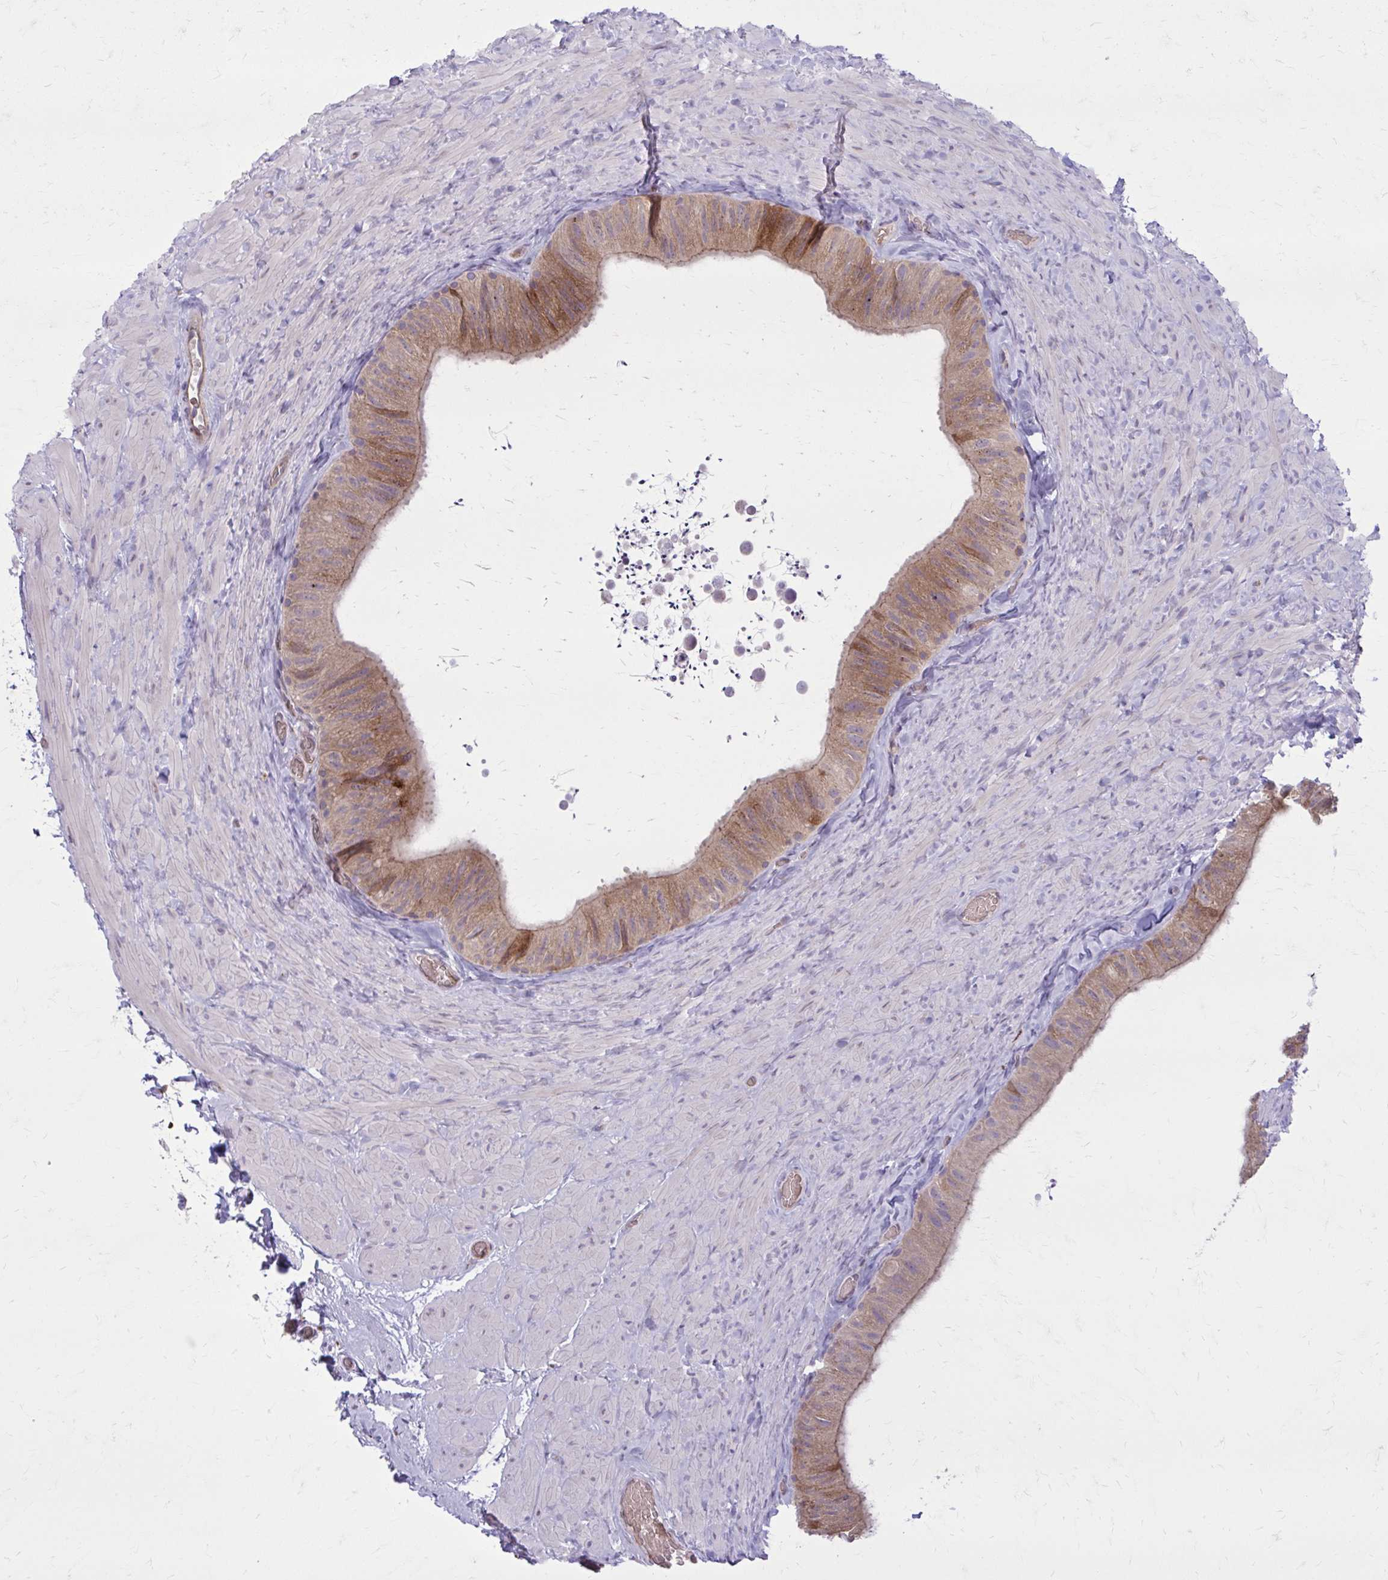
{"staining": {"intensity": "moderate", "quantity": ">75%", "location": "cytoplasmic/membranous"}, "tissue": "epididymis", "cell_type": "Glandular cells", "image_type": "normal", "snomed": [{"axis": "morphology", "description": "Normal tissue, NOS"}, {"axis": "topography", "description": "Epididymis, spermatic cord, NOS"}, {"axis": "topography", "description": "Epididymis"}], "caption": "Immunohistochemical staining of benign human epididymis shows >75% levels of moderate cytoplasmic/membranous protein staining in approximately >75% of glandular cells.", "gene": "SNF8", "patient": {"sex": "male", "age": 31}}